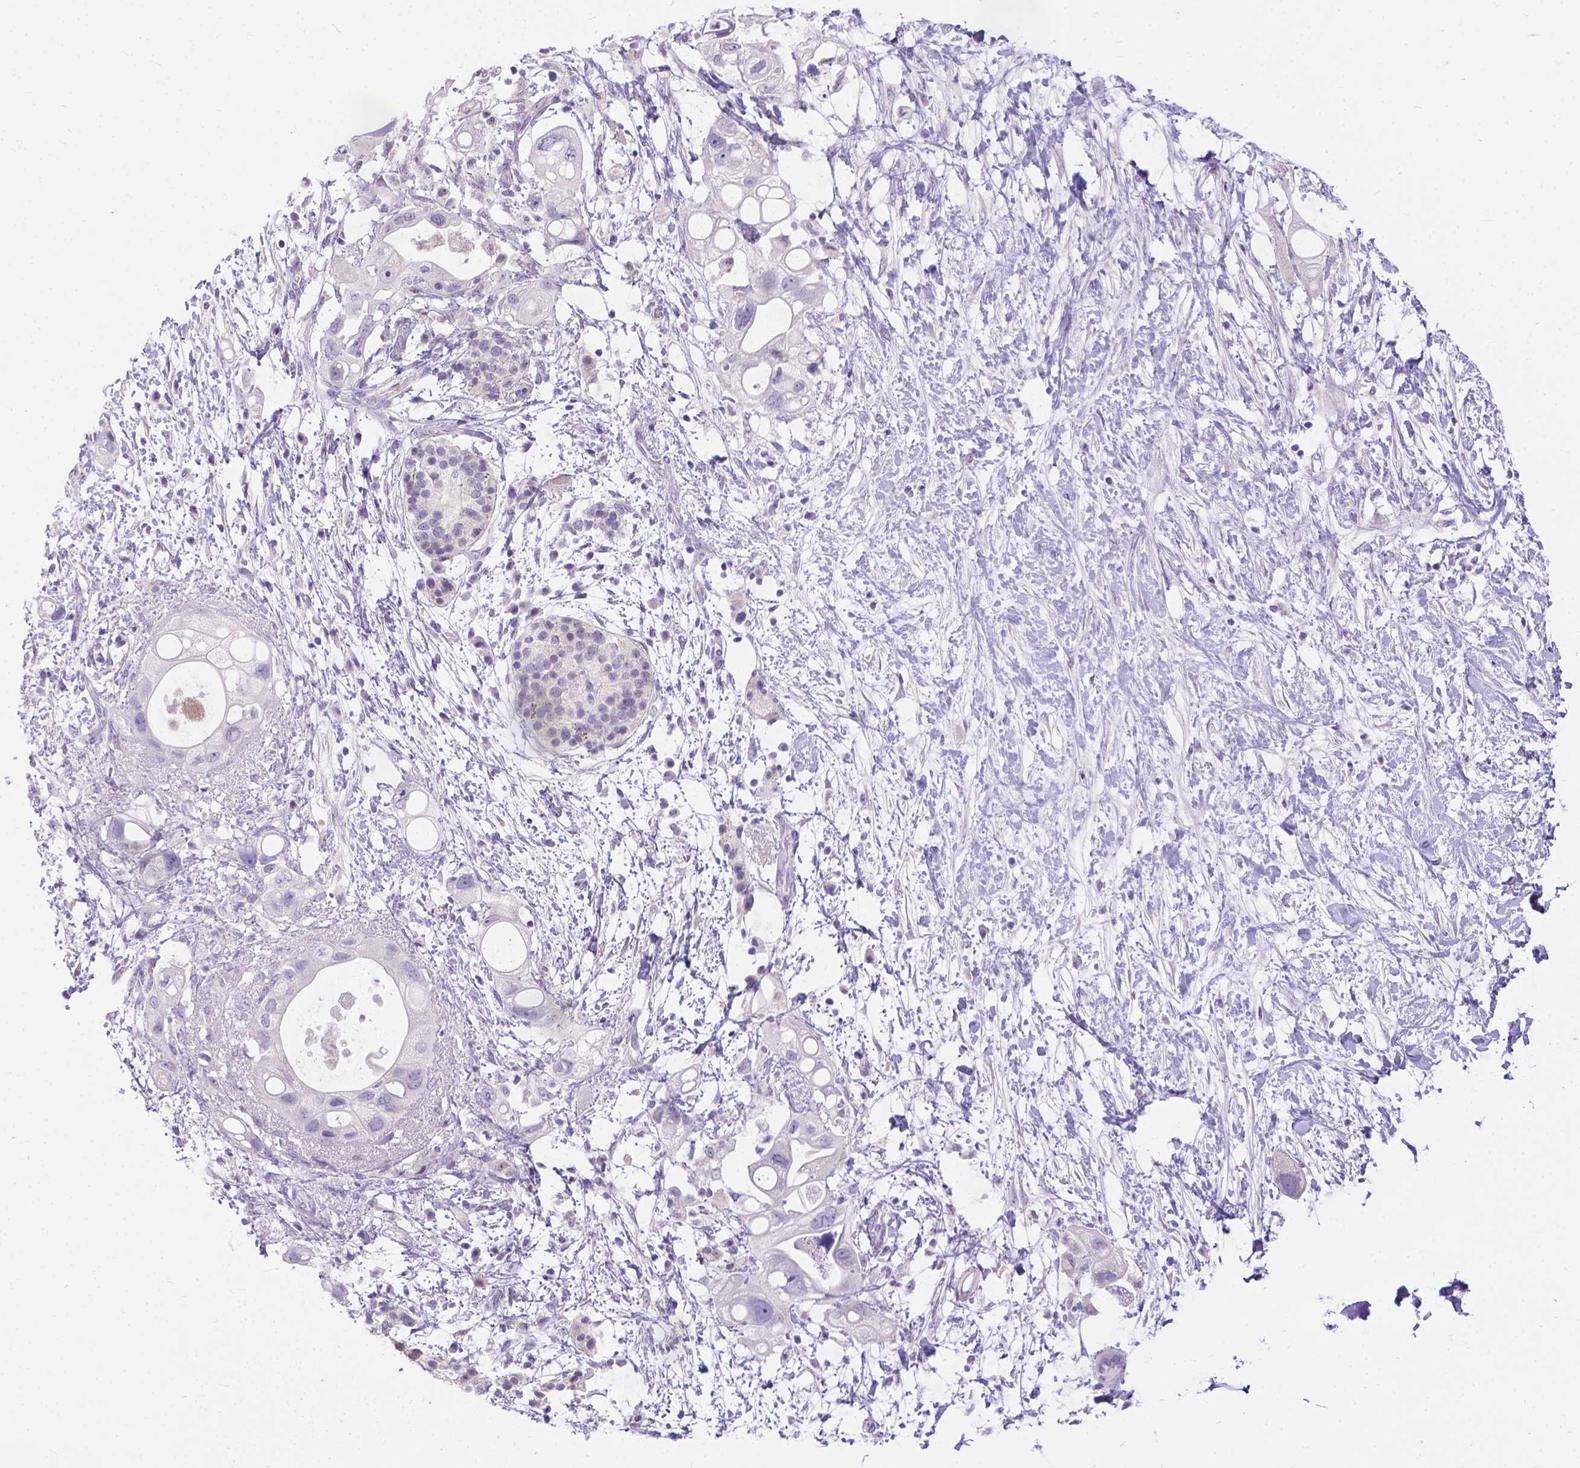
{"staining": {"intensity": "negative", "quantity": "none", "location": "none"}, "tissue": "pancreatic cancer", "cell_type": "Tumor cells", "image_type": "cancer", "snomed": [{"axis": "morphology", "description": "Adenocarcinoma, NOS"}, {"axis": "topography", "description": "Pancreas"}], "caption": "Immunohistochemistry image of neoplastic tissue: human pancreatic cancer stained with DAB shows no significant protein expression in tumor cells. (IHC, brightfield microscopy, high magnification).", "gene": "TTLL6", "patient": {"sex": "female", "age": 72}}